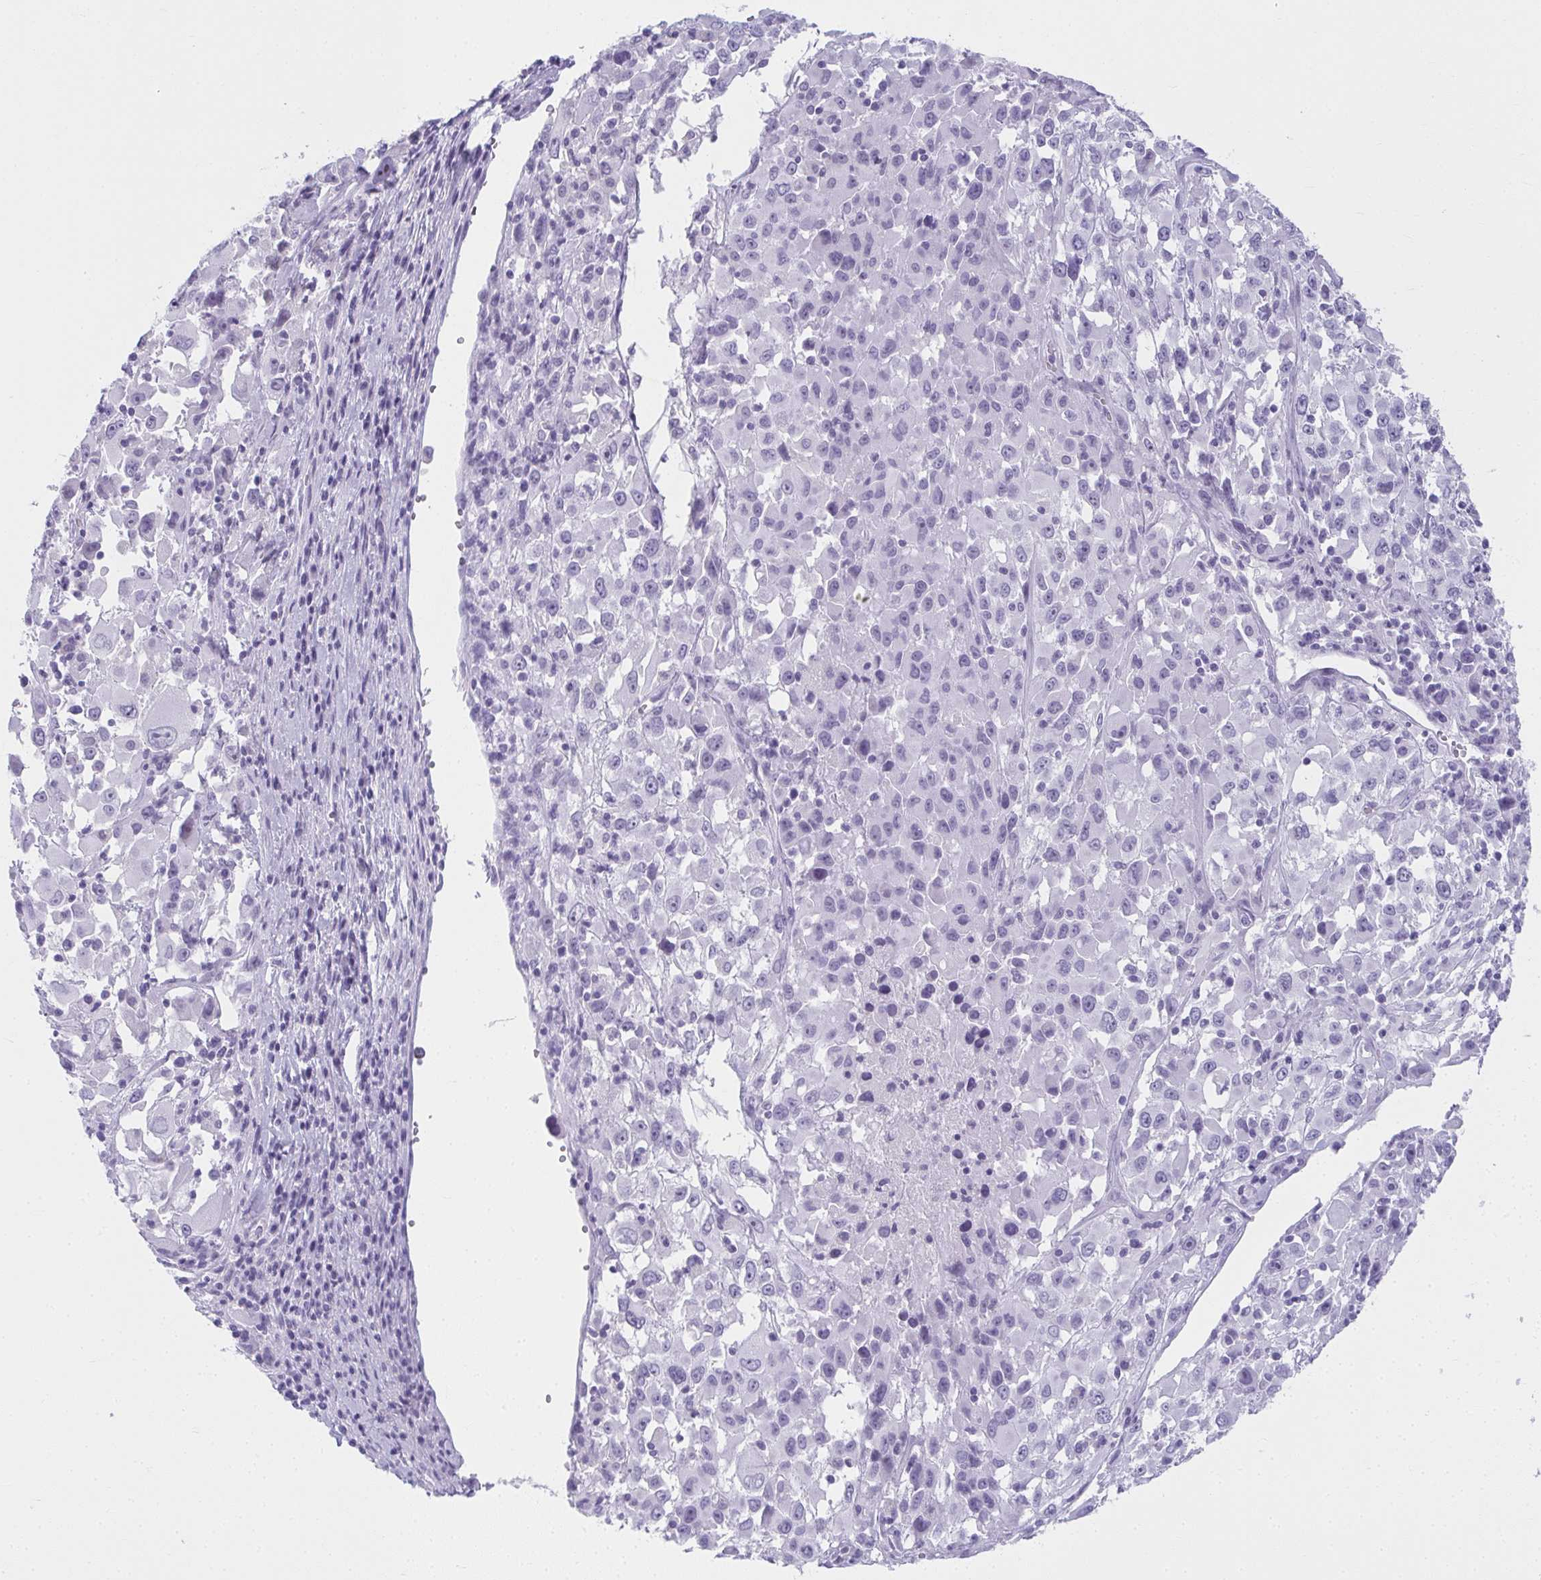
{"staining": {"intensity": "negative", "quantity": "none", "location": "none"}, "tissue": "melanoma", "cell_type": "Tumor cells", "image_type": "cancer", "snomed": [{"axis": "morphology", "description": "Malignant melanoma, Metastatic site"}, {"axis": "topography", "description": "Soft tissue"}], "caption": "High power microscopy histopathology image of an immunohistochemistry micrograph of malignant melanoma (metastatic site), revealing no significant expression in tumor cells.", "gene": "MOBP", "patient": {"sex": "male", "age": 50}}